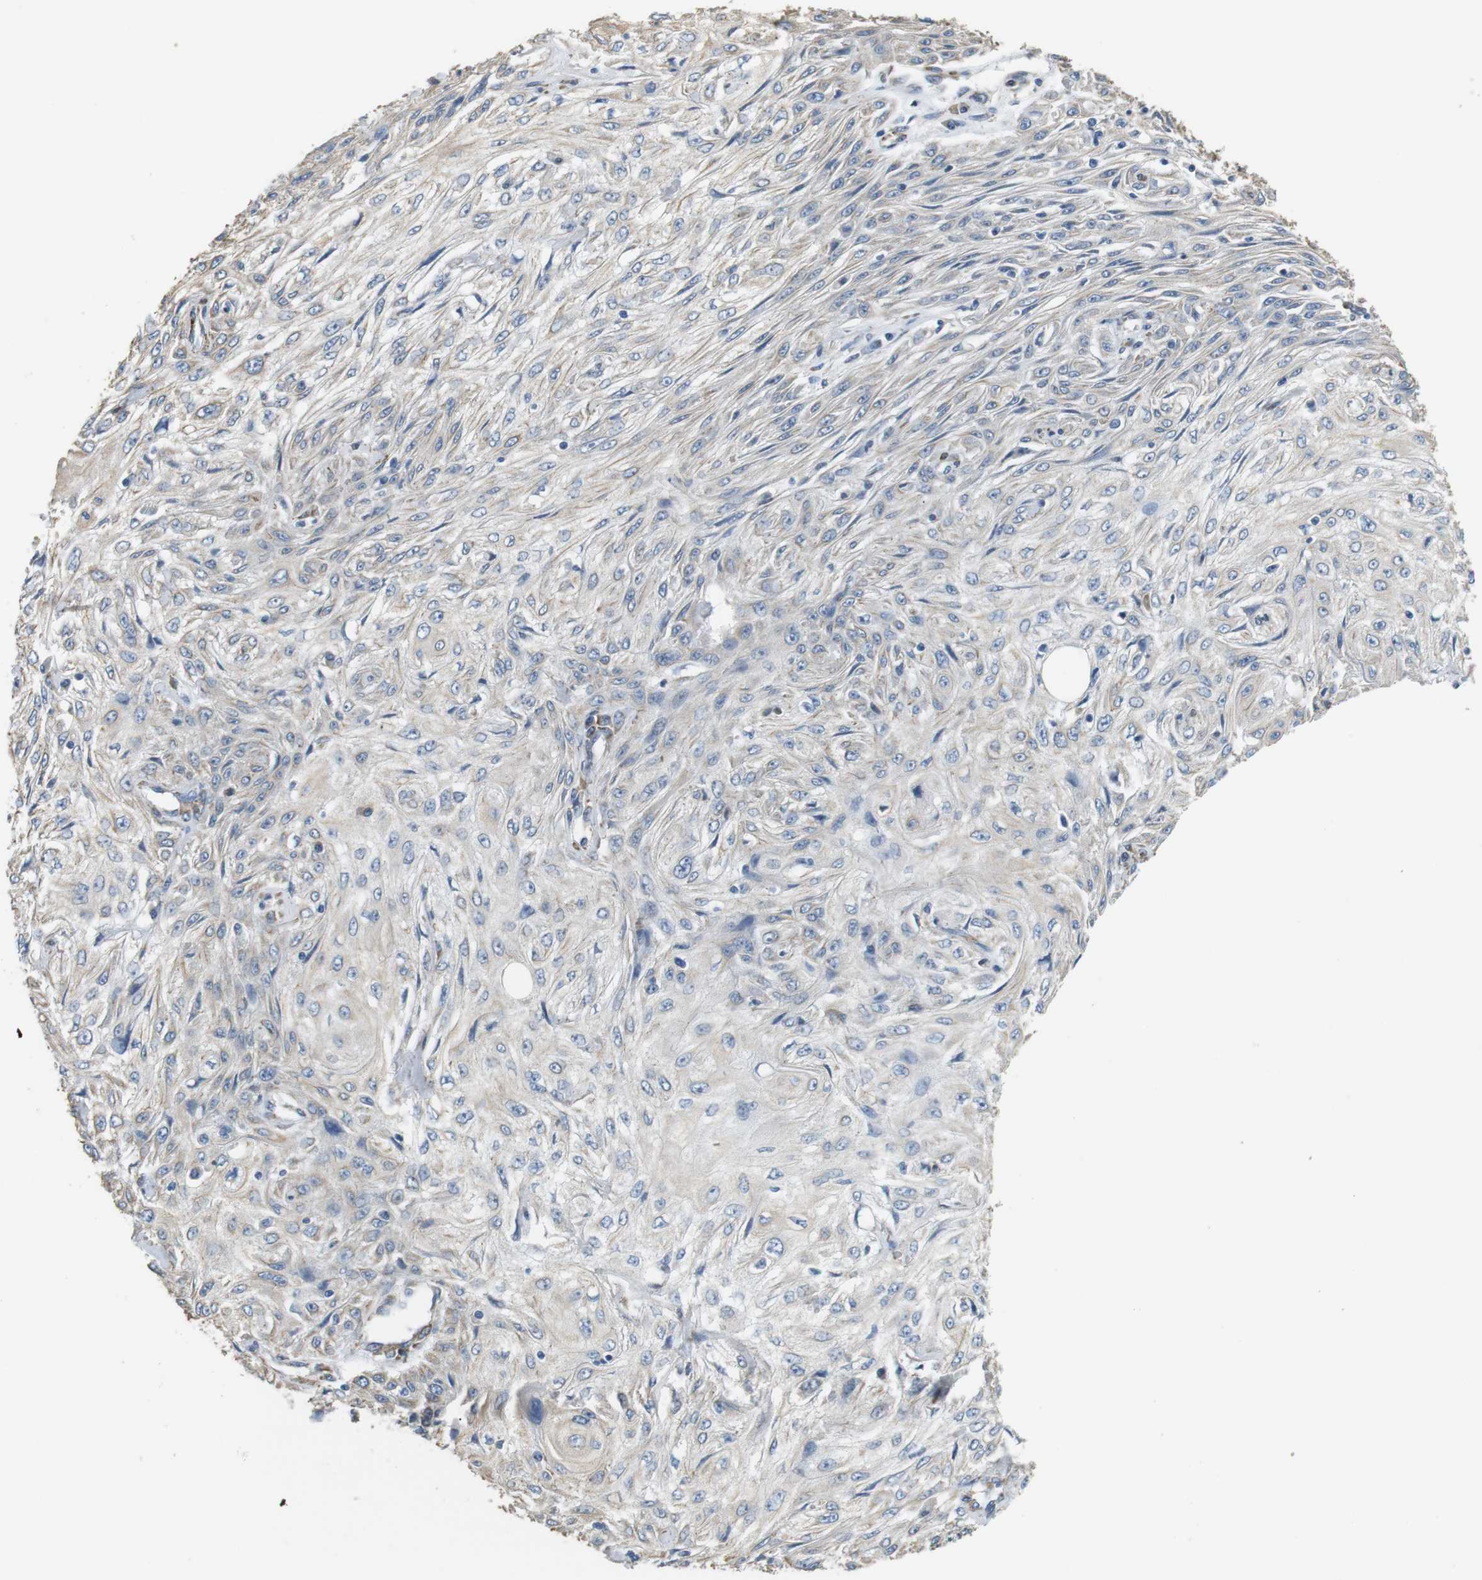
{"staining": {"intensity": "negative", "quantity": "none", "location": "none"}, "tissue": "skin cancer", "cell_type": "Tumor cells", "image_type": "cancer", "snomed": [{"axis": "morphology", "description": "Squamous cell carcinoma, NOS"}, {"axis": "topography", "description": "Skin"}], "caption": "Immunohistochemical staining of squamous cell carcinoma (skin) reveals no significant staining in tumor cells.", "gene": "UNC5CL", "patient": {"sex": "male", "age": 75}}